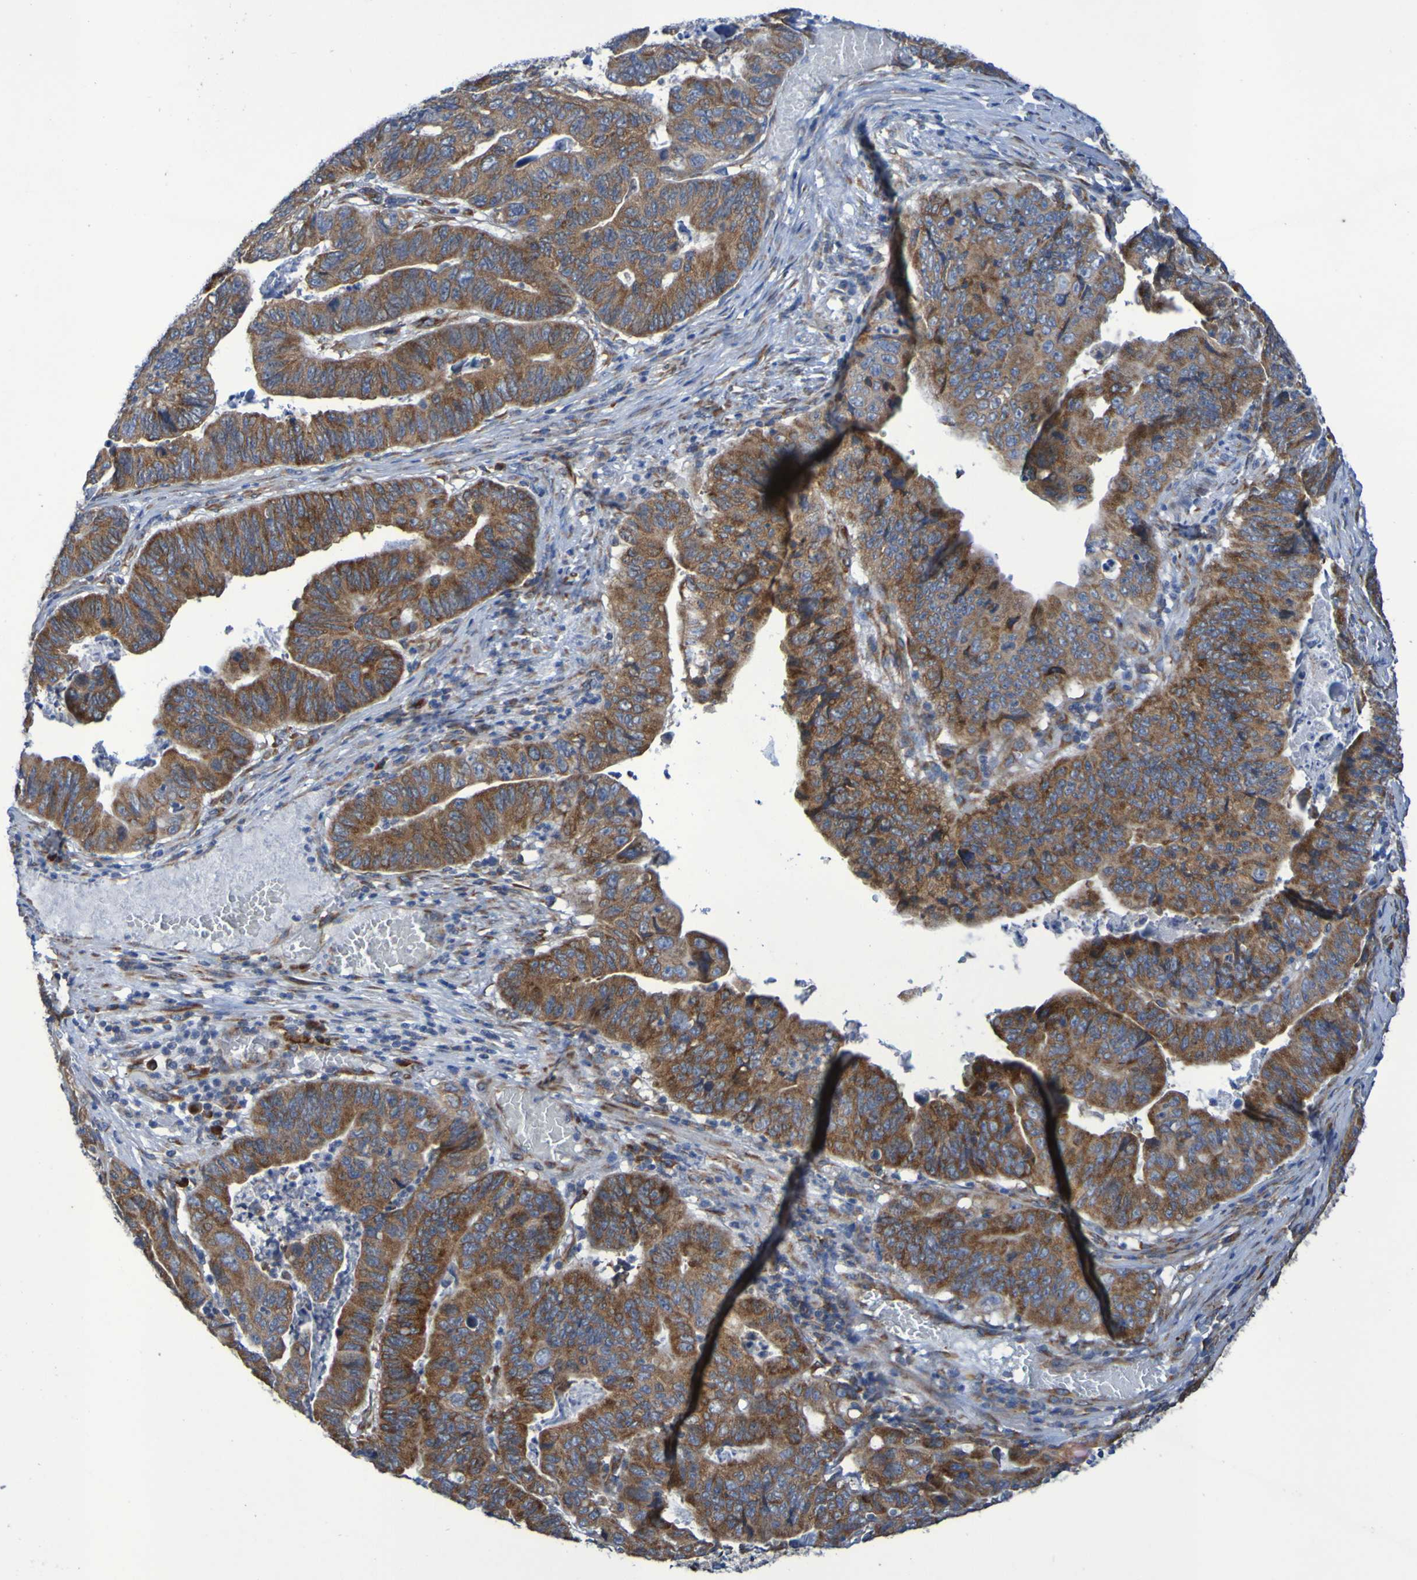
{"staining": {"intensity": "moderate", "quantity": ">75%", "location": "cytoplasmic/membranous"}, "tissue": "stomach cancer", "cell_type": "Tumor cells", "image_type": "cancer", "snomed": [{"axis": "morphology", "description": "Adenocarcinoma, NOS"}, {"axis": "topography", "description": "Stomach, lower"}], "caption": "Brown immunohistochemical staining in human stomach cancer (adenocarcinoma) shows moderate cytoplasmic/membranous staining in about >75% of tumor cells. (Brightfield microscopy of DAB IHC at high magnification).", "gene": "FKBP3", "patient": {"sex": "male", "age": 77}}